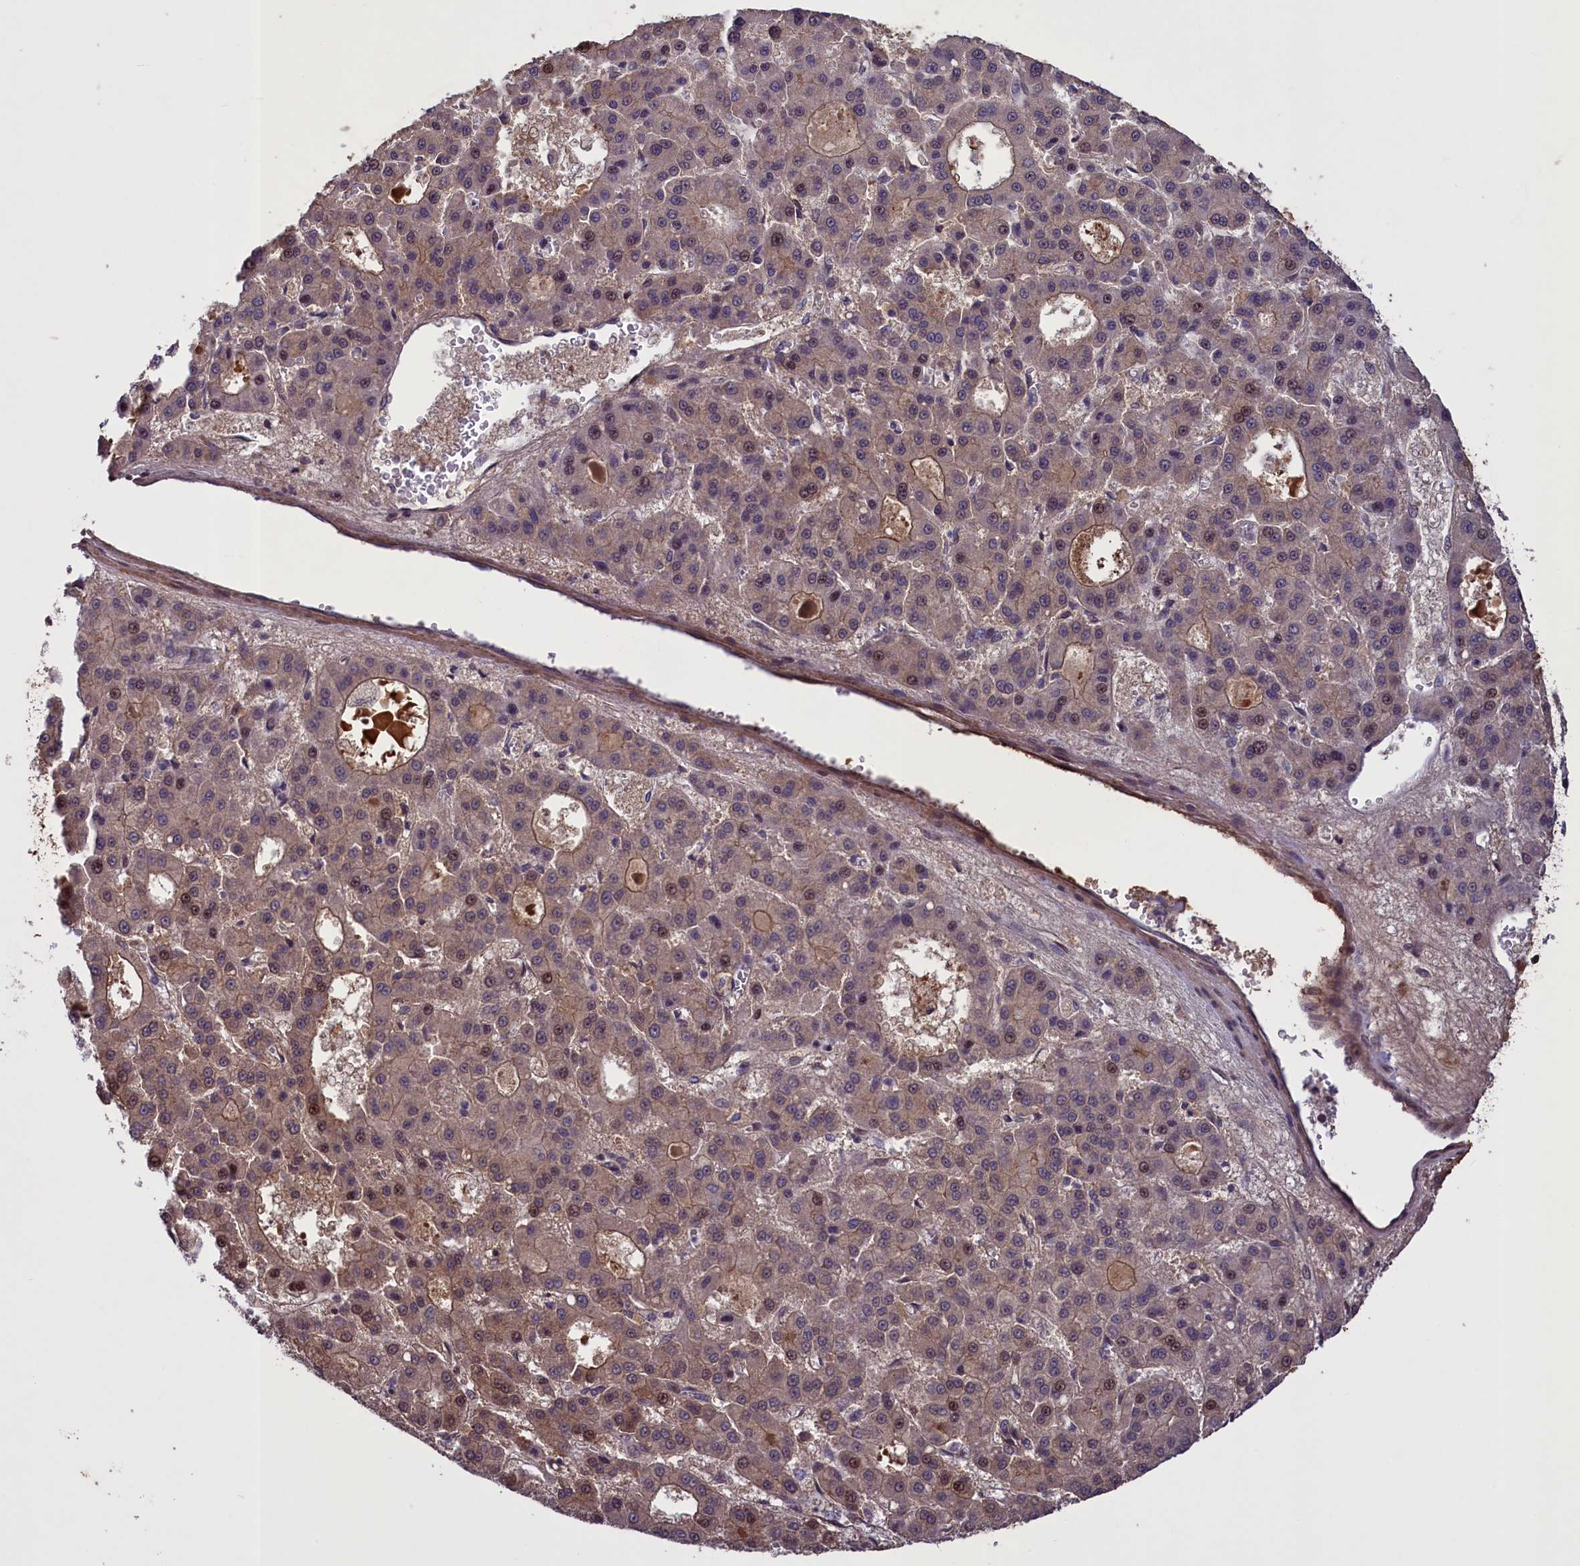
{"staining": {"intensity": "moderate", "quantity": "25%-75%", "location": "cytoplasmic/membranous,nuclear"}, "tissue": "liver cancer", "cell_type": "Tumor cells", "image_type": "cancer", "snomed": [{"axis": "morphology", "description": "Carcinoma, Hepatocellular, NOS"}, {"axis": "topography", "description": "Liver"}], "caption": "A high-resolution photomicrograph shows IHC staining of hepatocellular carcinoma (liver), which reveals moderate cytoplasmic/membranous and nuclear staining in about 25%-75% of tumor cells. (Brightfield microscopy of DAB IHC at high magnification).", "gene": "MAN2C1", "patient": {"sex": "male", "age": 70}}